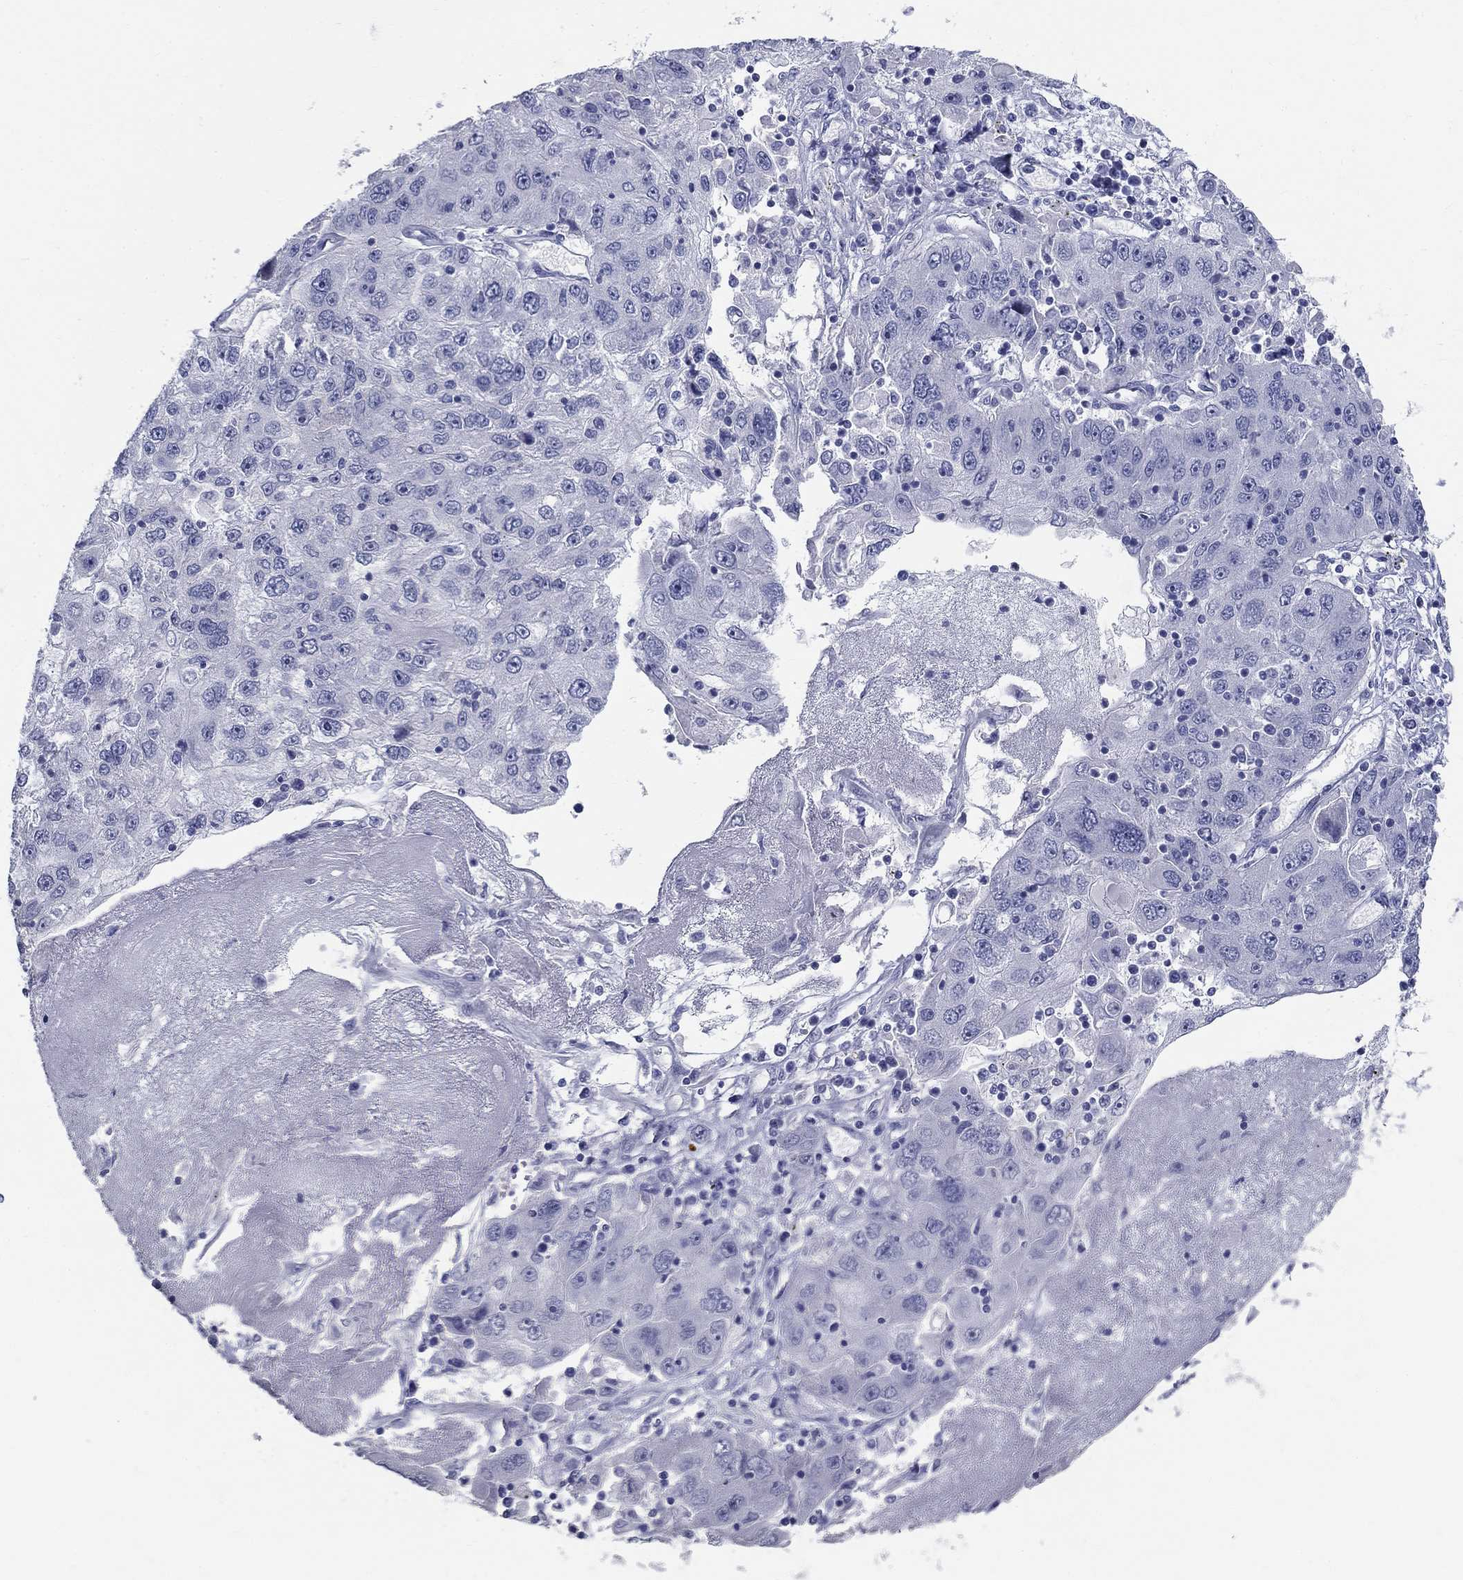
{"staining": {"intensity": "negative", "quantity": "none", "location": "none"}, "tissue": "stomach cancer", "cell_type": "Tumor cells", "image_type": "cancer", "snomed": [{"axis": "morphology", "description": "Adenocarcinoma, NOS"}, {"axis": "topography", "description": "Stomach"}], "caption": "Human stomach cancer (adenocarcinoma) stained for a protein using immunohistochemistry displays no expression in tumor cells.", "gene": "GUCA1A", "patient": {"sex": "male", "age": 56}}